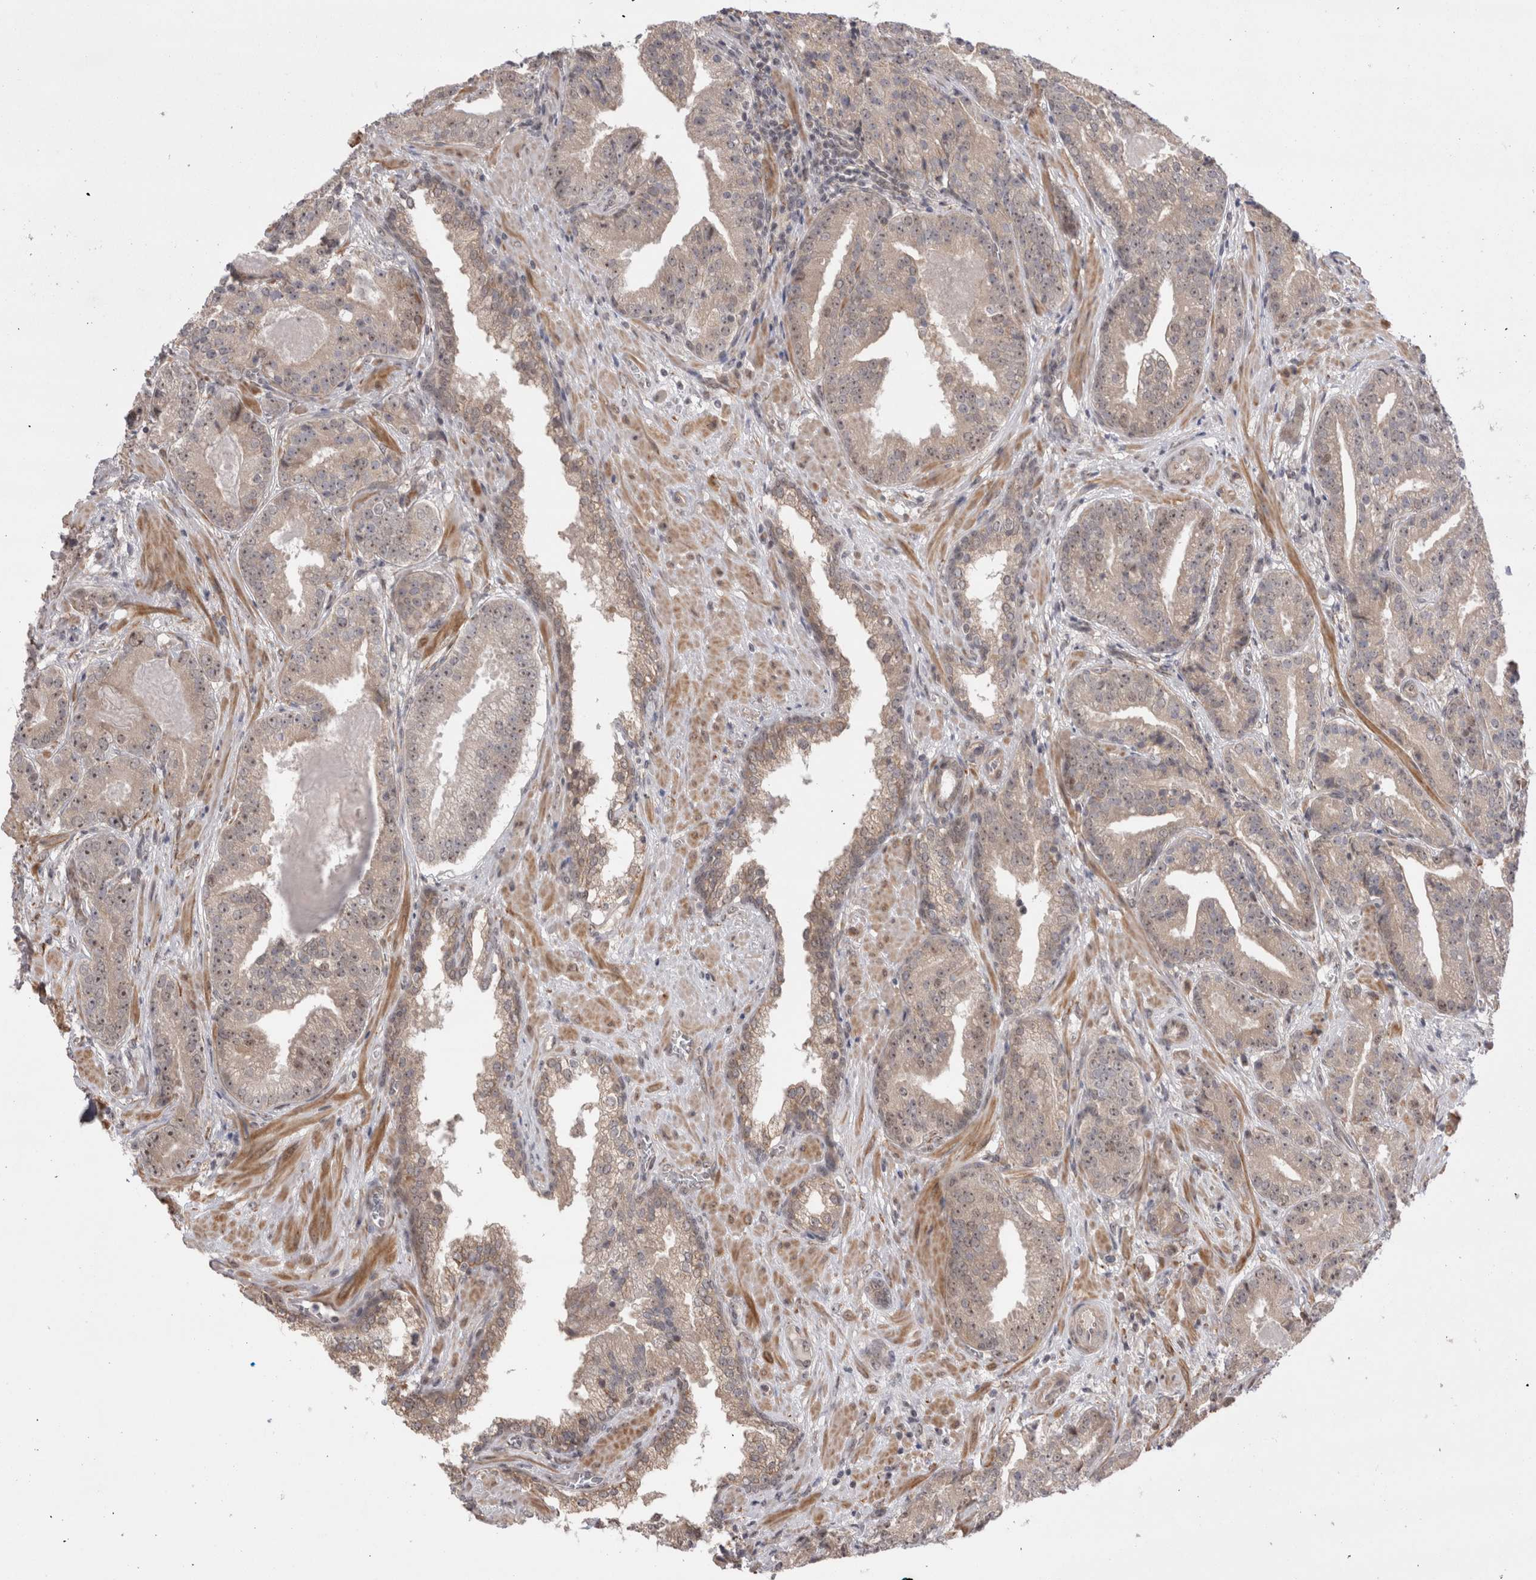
{"staining": {"intensity": "weak", "quantity": ">75%", "location": "cytoplasmic/membranous,nuclear"}, "tissue": "prostate cancer", "cell_type": "Tumor cells", "image_type": "cancer", "snomed": [{"axis": "morphology", "description": "Adenocarcinoma, Low grade"}, {"axis": "topography", "description": "Prostate"}], "caption": "DAB (3,3'-diaminobenzidine) immunohistochemical staining of human prostate low-grade adenocarcinoma demonstrates weak cytoplasmic/membranous and nuclear protein positivity in about >75% of tumor cells.", "gene": "EXOSC4", "patient": {"sex": "male", "age": 67}}